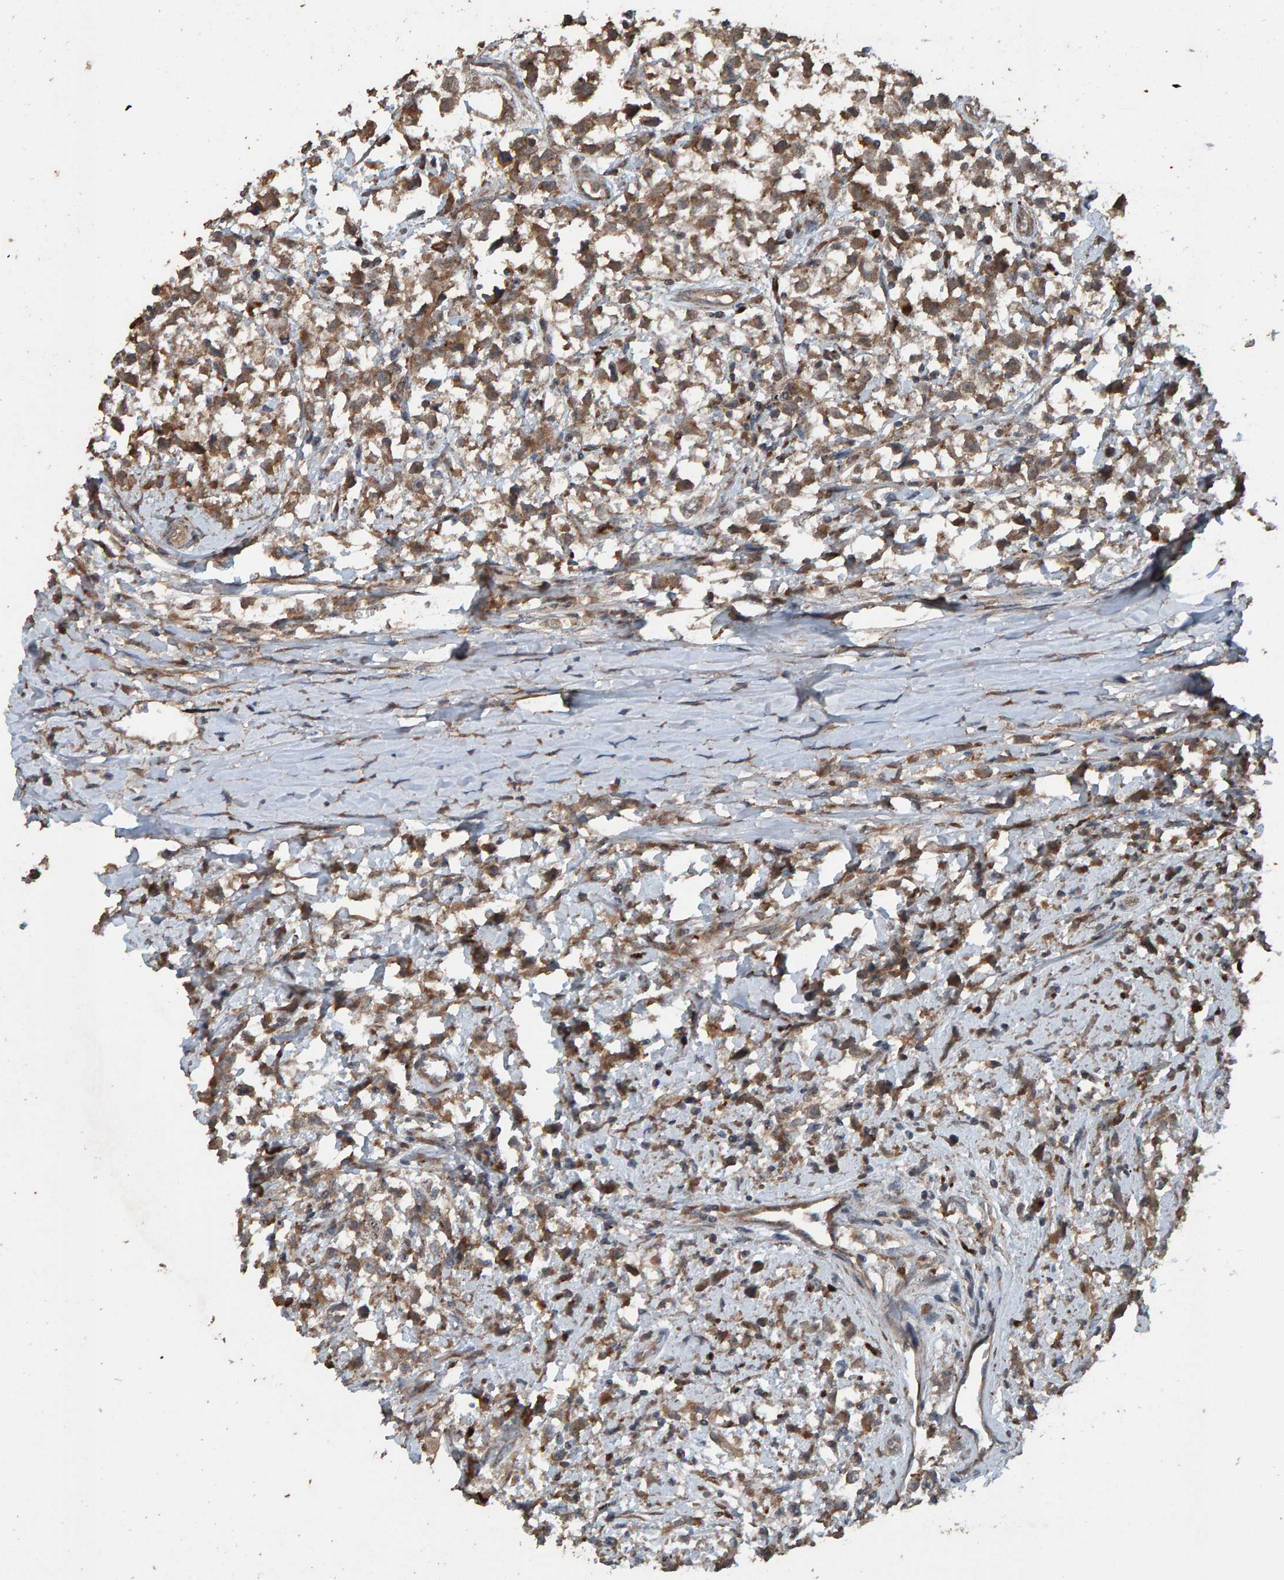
{"staining": {"intensity": "moderate", "quantity": ">75%", "location": "cytoplasmic/membranous"}, "tissue": "testis cancer", "cell_type": "Tumor cells", "image_type": "cancer", "snomed": [{"axis": "morphology", "description": "Seminoma, NOS"}, {"axis": "morphology", "description": "Carcinoma, Embryonal, NOS"}, {"axis": "topography", "description": "Testis"}], "caption": "Immunohistochemical staining of testis cancer reveals medium levels of moderate cytoplasmic/membranous protein positivity in about >75% of tumor cells. The staining was performed using DAB (3,3'-diaminobenzidine) to visualize the protein expression in brown, while the nuclei were stained in blue with hematoxylin (Magnification: 20x).", "gene": "DUS1L", "patient": {"sex": "male", "age": 51}}